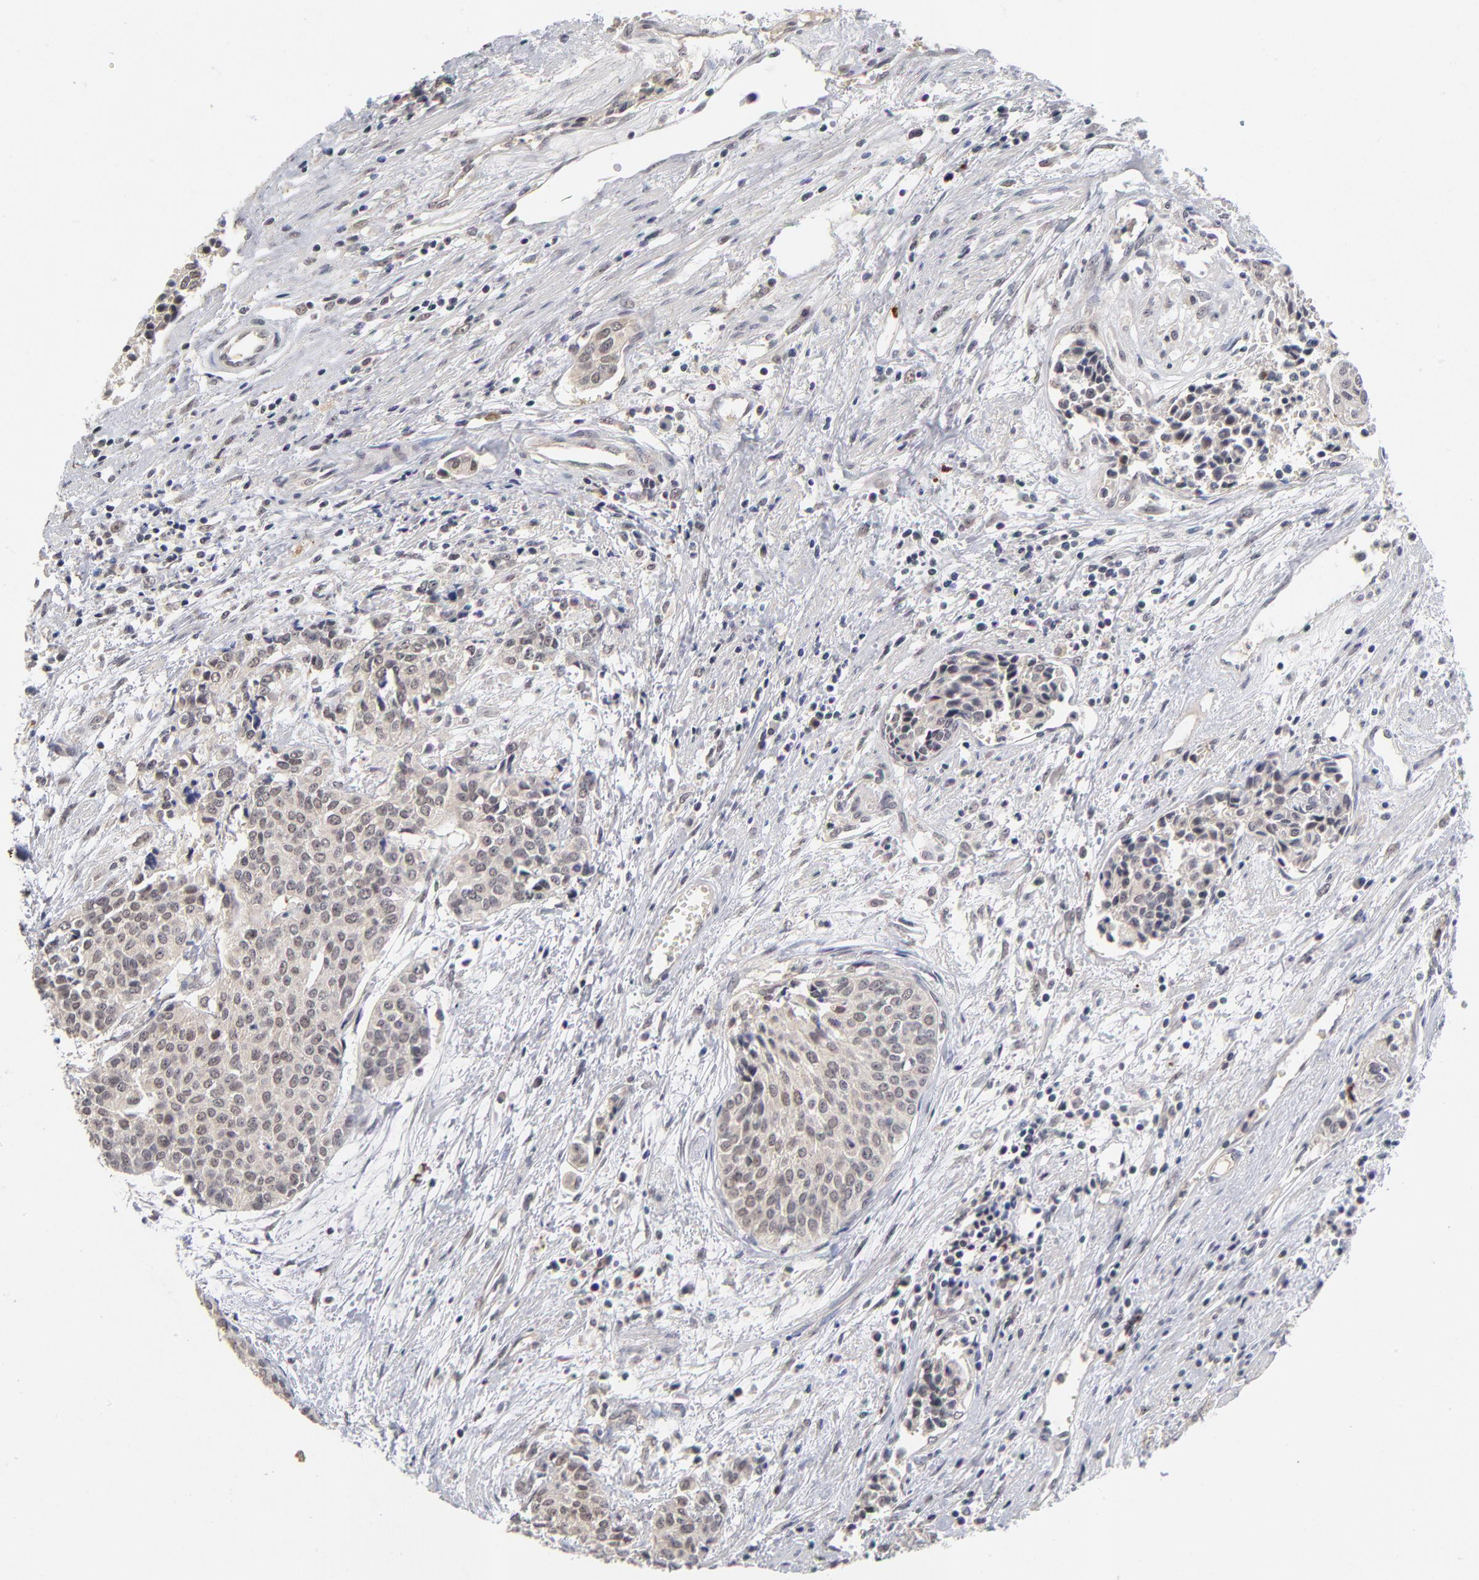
{"staining": {"intensity": "weak", "quantity": "<25%", "location": "nuclear"}, "tissue": "urothelial cancer", "cell_type": "Tumor cells", "image_type": "cancer", "snomed": [{"axis": "morphology", "description": "Urothelial carcinoma, Low grade"}, {"axis": "topography", "description": "Urinary bladder"}], "caption": "Urothelial cancer was stained to show a protein in brown. There is no significant expression in tumor cells.", "gene": "WSB1", "patient": {"sex": "female", "age": 73}}